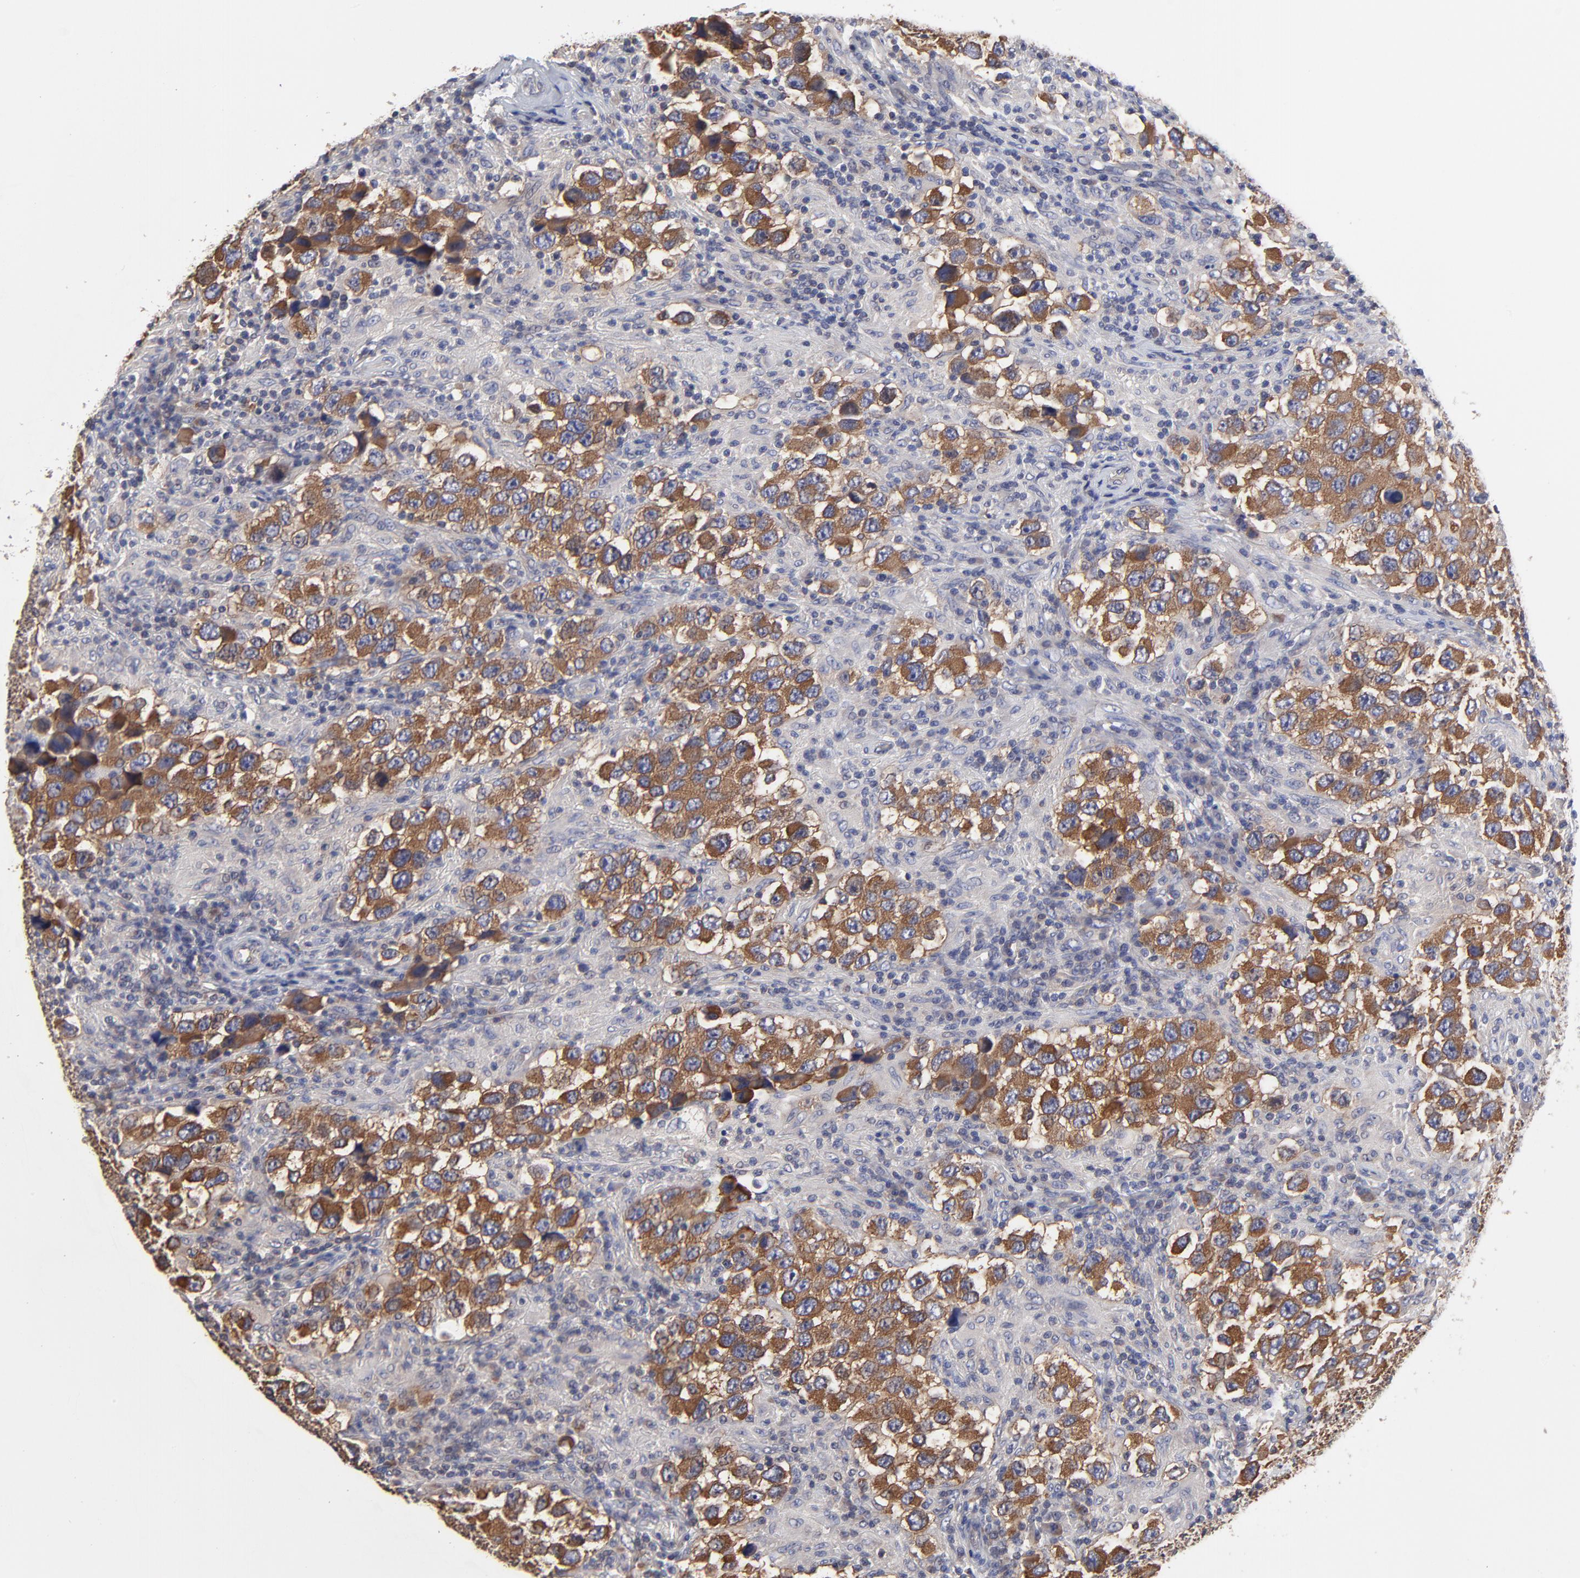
{"staining": {"intensity": "strong", "quantity": ">75%", "location": "cytoplasmic/membranous"}, "tissue": "testis cancer", "cell_type": "Tumor cells", "image_type": "cancer", "snomed": [{"axis": "morphology", "description": "Carcinoma, Embryonal, NOS"}, {"axis": "topography", "description": "Testis"}], "caption": "Immunohistochemical staining of testis cancer displays high levels of strong cytoplasmic/membranous protein positivity in approximately >75% of tumor cells.", "gene": "CCT2", "patient": {"sex": "male", "age": 21}}